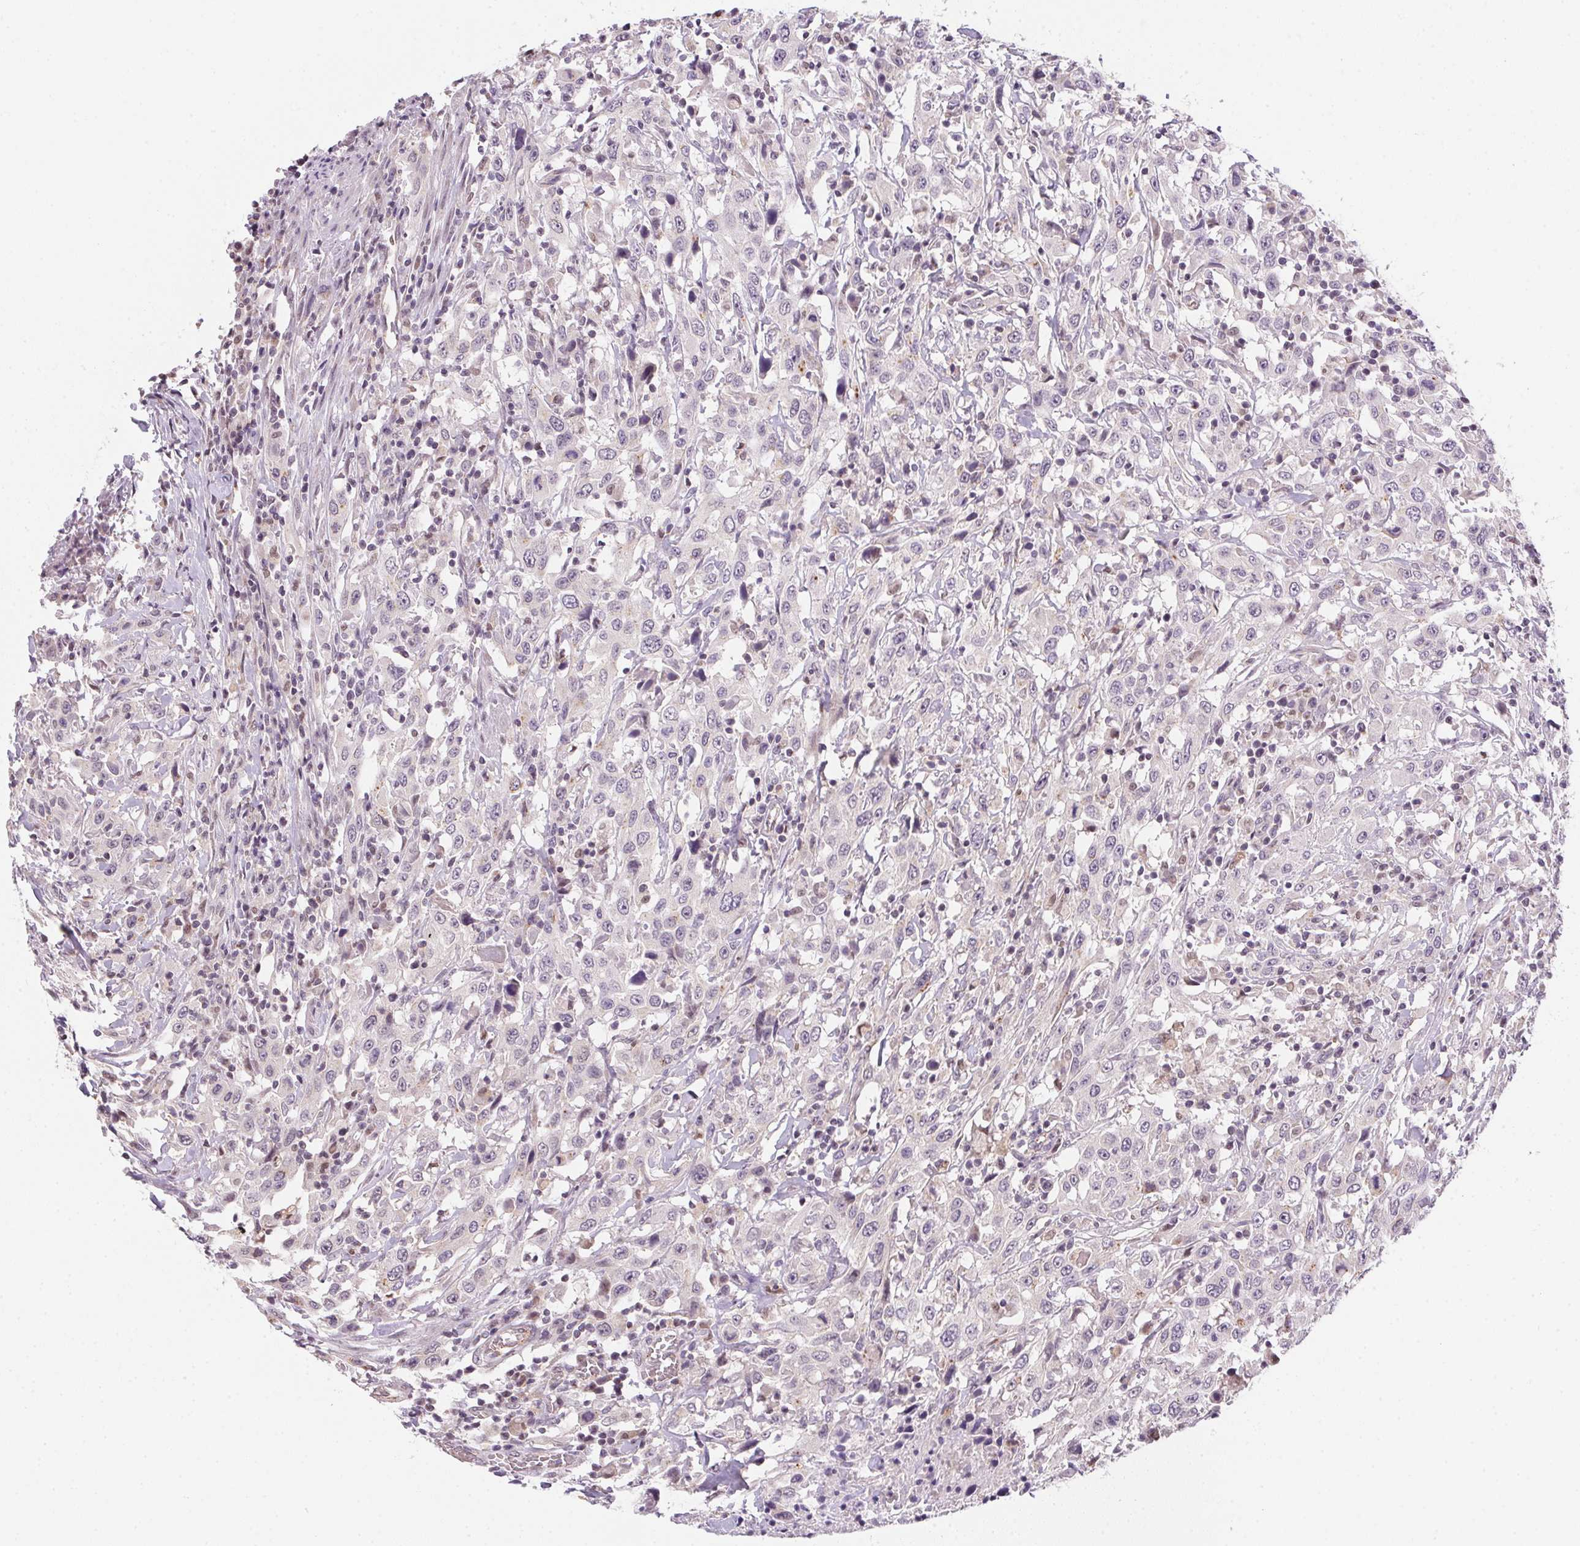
{"staining": {"intensity": "negative", "quantity": "none", "location": "none"}, "tissue": "urothelial cancer", "cell_type": "Tumor cells", "image_type": "cancer", "snomed": [{"axis": "morphology", "description": "Urothelial carcinoma, High grade"}, {"axis": "topography", "description": "Urinary bladder"}], "caption": "The histopathology image shows no significant staining in tumor cells of high-grade urothelial carcinoma.", "gene": "METTL13", "patient": {"sex": "male", "age": 61}}